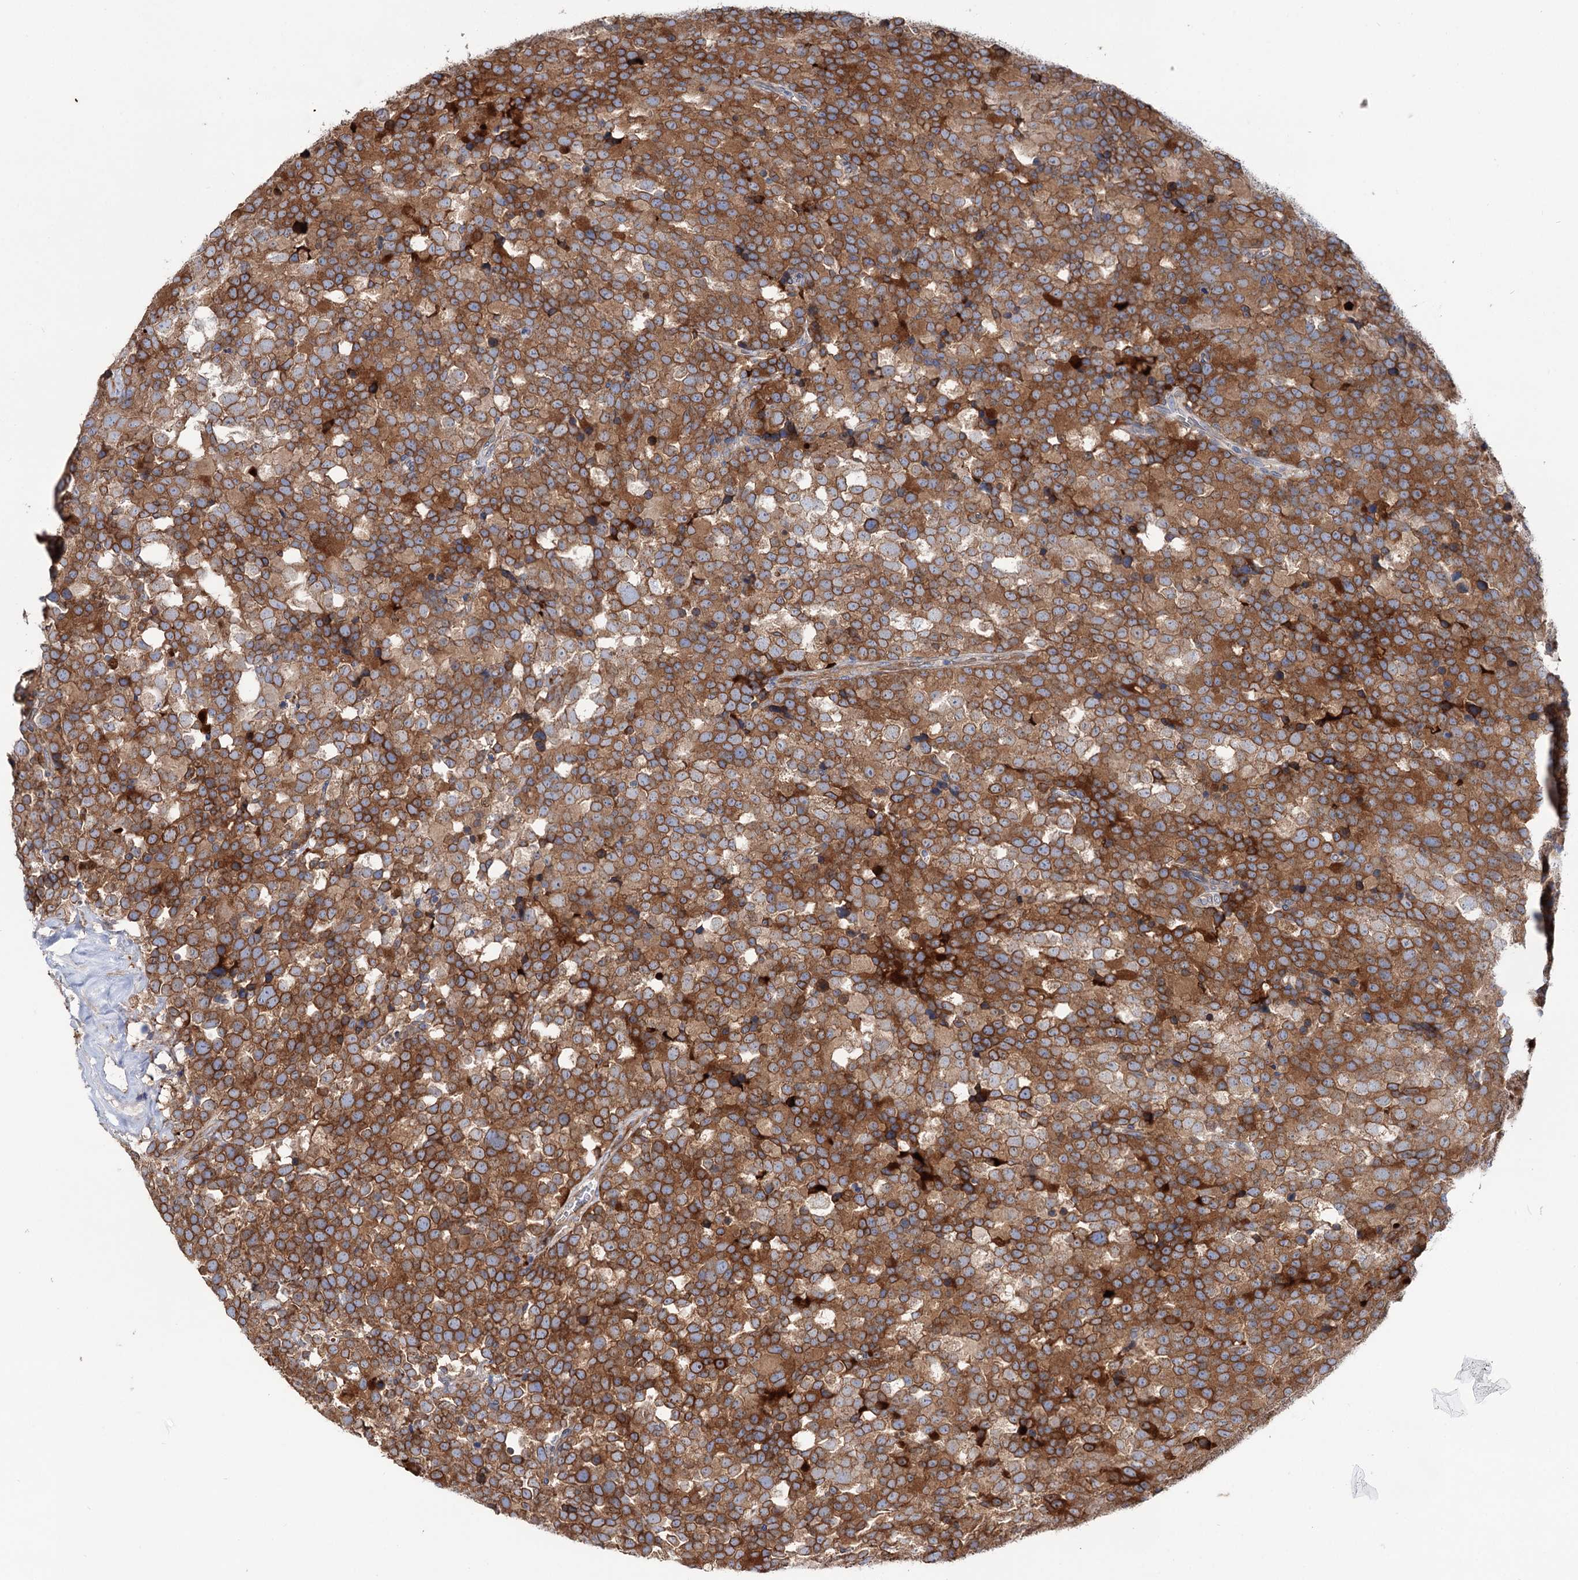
{"staining": {"intensity": "strong", "quantity": ">75%", "location": "cytoplasmic/membranous"}, "tissue": "testis cancer", "cell_type": "Tumor cells", "image_type": "cancer", "snomed": [{"axis": "morphology", "description": "Seminoma, NOS"}, {"axis": "topography", "description": "Testis"}], "caption": "Tumor cells display strong cytoplasmic/membranous positivity in approximately >75% of cells in seminoma (testis). The staining was performed using DAB to visualize the protein expression in brown, while the nuclei were stained in blue with hematoxylin (Magnification: 20x).", "gene": "PTDSS2", "patient": {"sex": "male", "age": 71}}